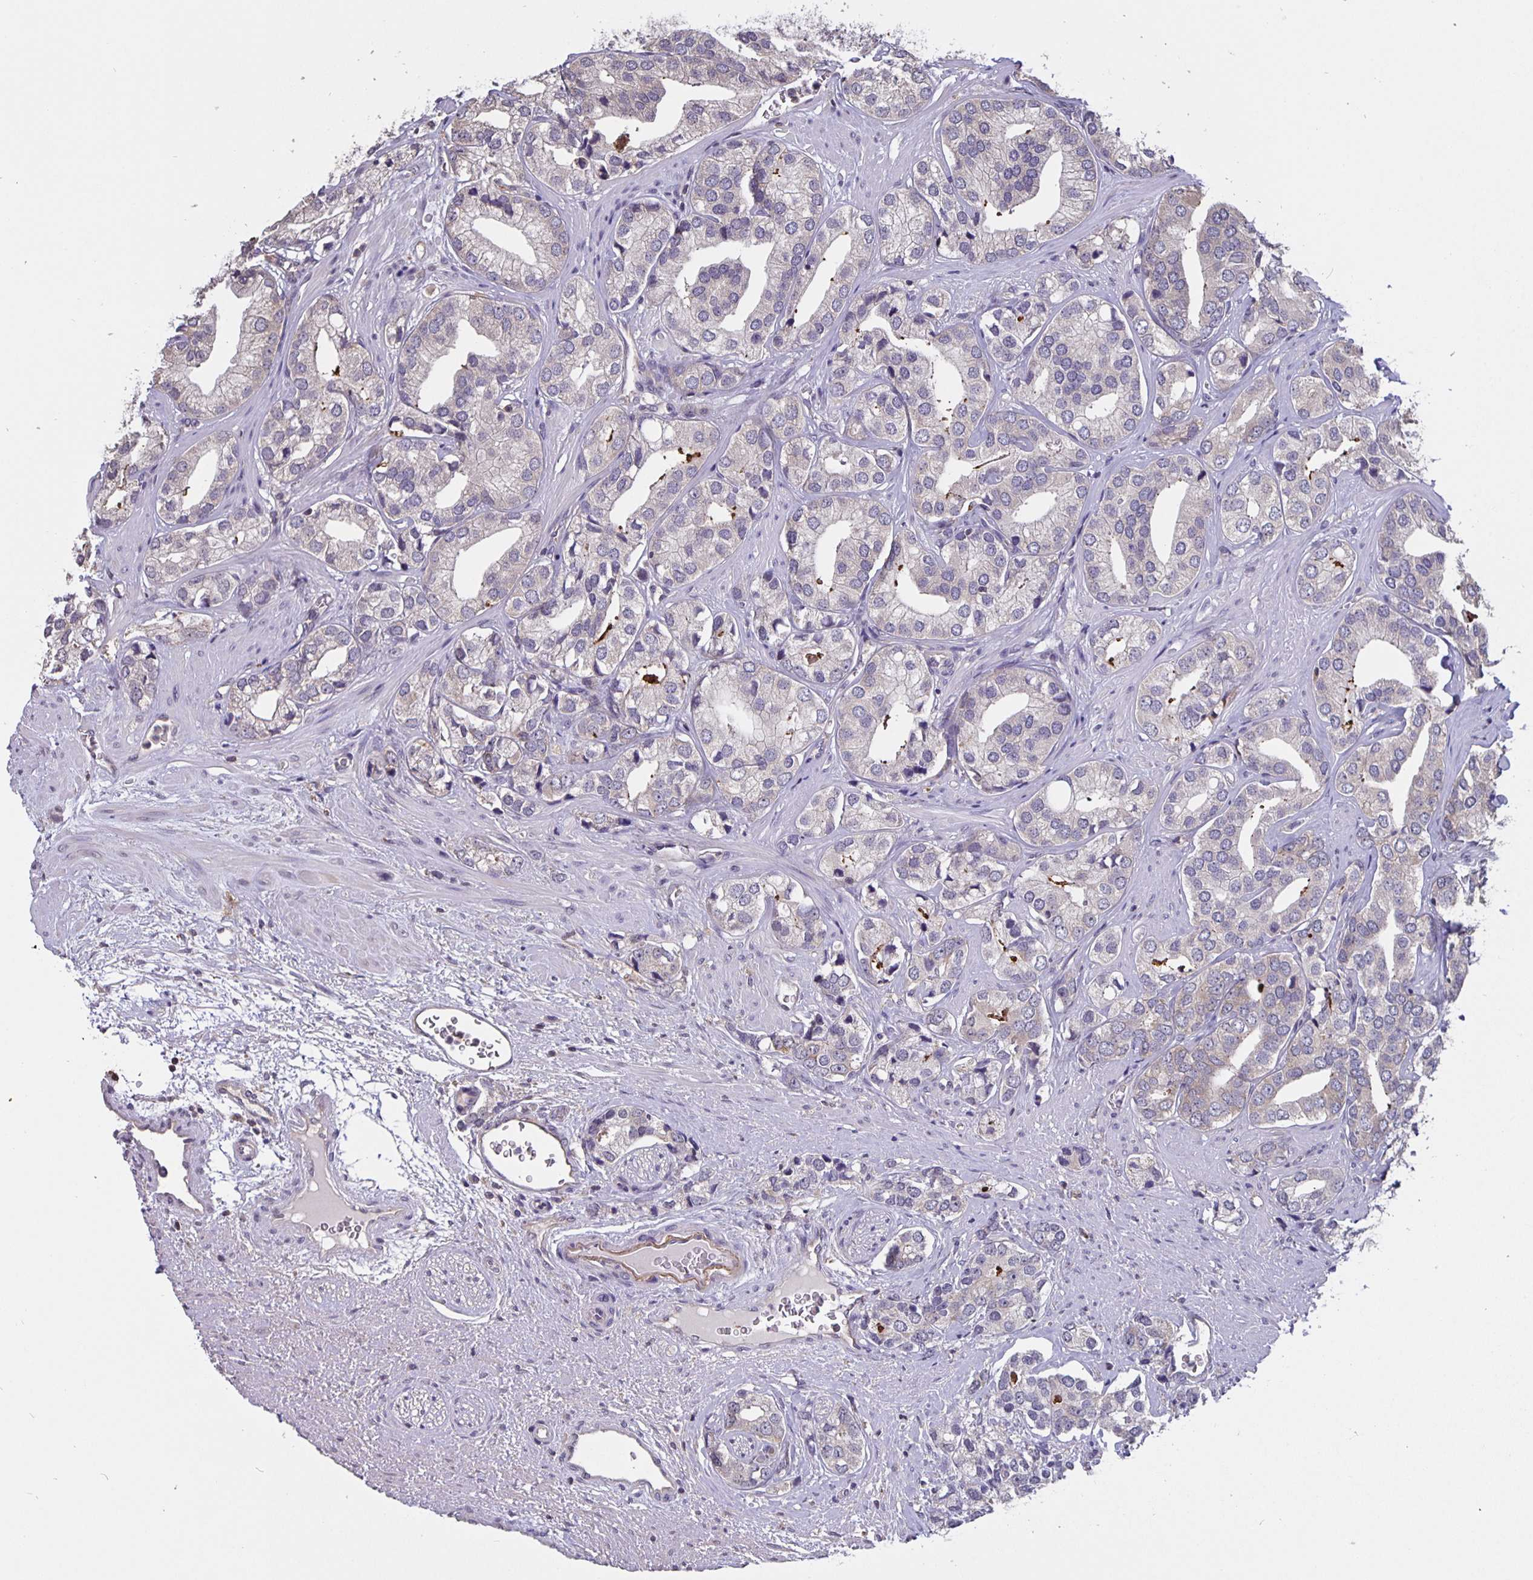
{"staining": {"intensity": "weak", "quantity": "<25%", "location": "cytoplasmic/membranous"}, "tissue": "prostate cancer", "cell_type": "Tumor cells", "image_type": "cancer", "snomed": [{"axis": "morphology", "description": "Adenocarcinoma, High grade"}, {"axis": "topography", "description": "Prostate"}], "caption": "IHC histopathology image of human adenocarcinoma (high-grade) (prostate) stained for a protein (brown), which demonstrates no staining in tumor cells.", "gene": "FEM1C", "patient": {"sex": "male", "age": 58}}